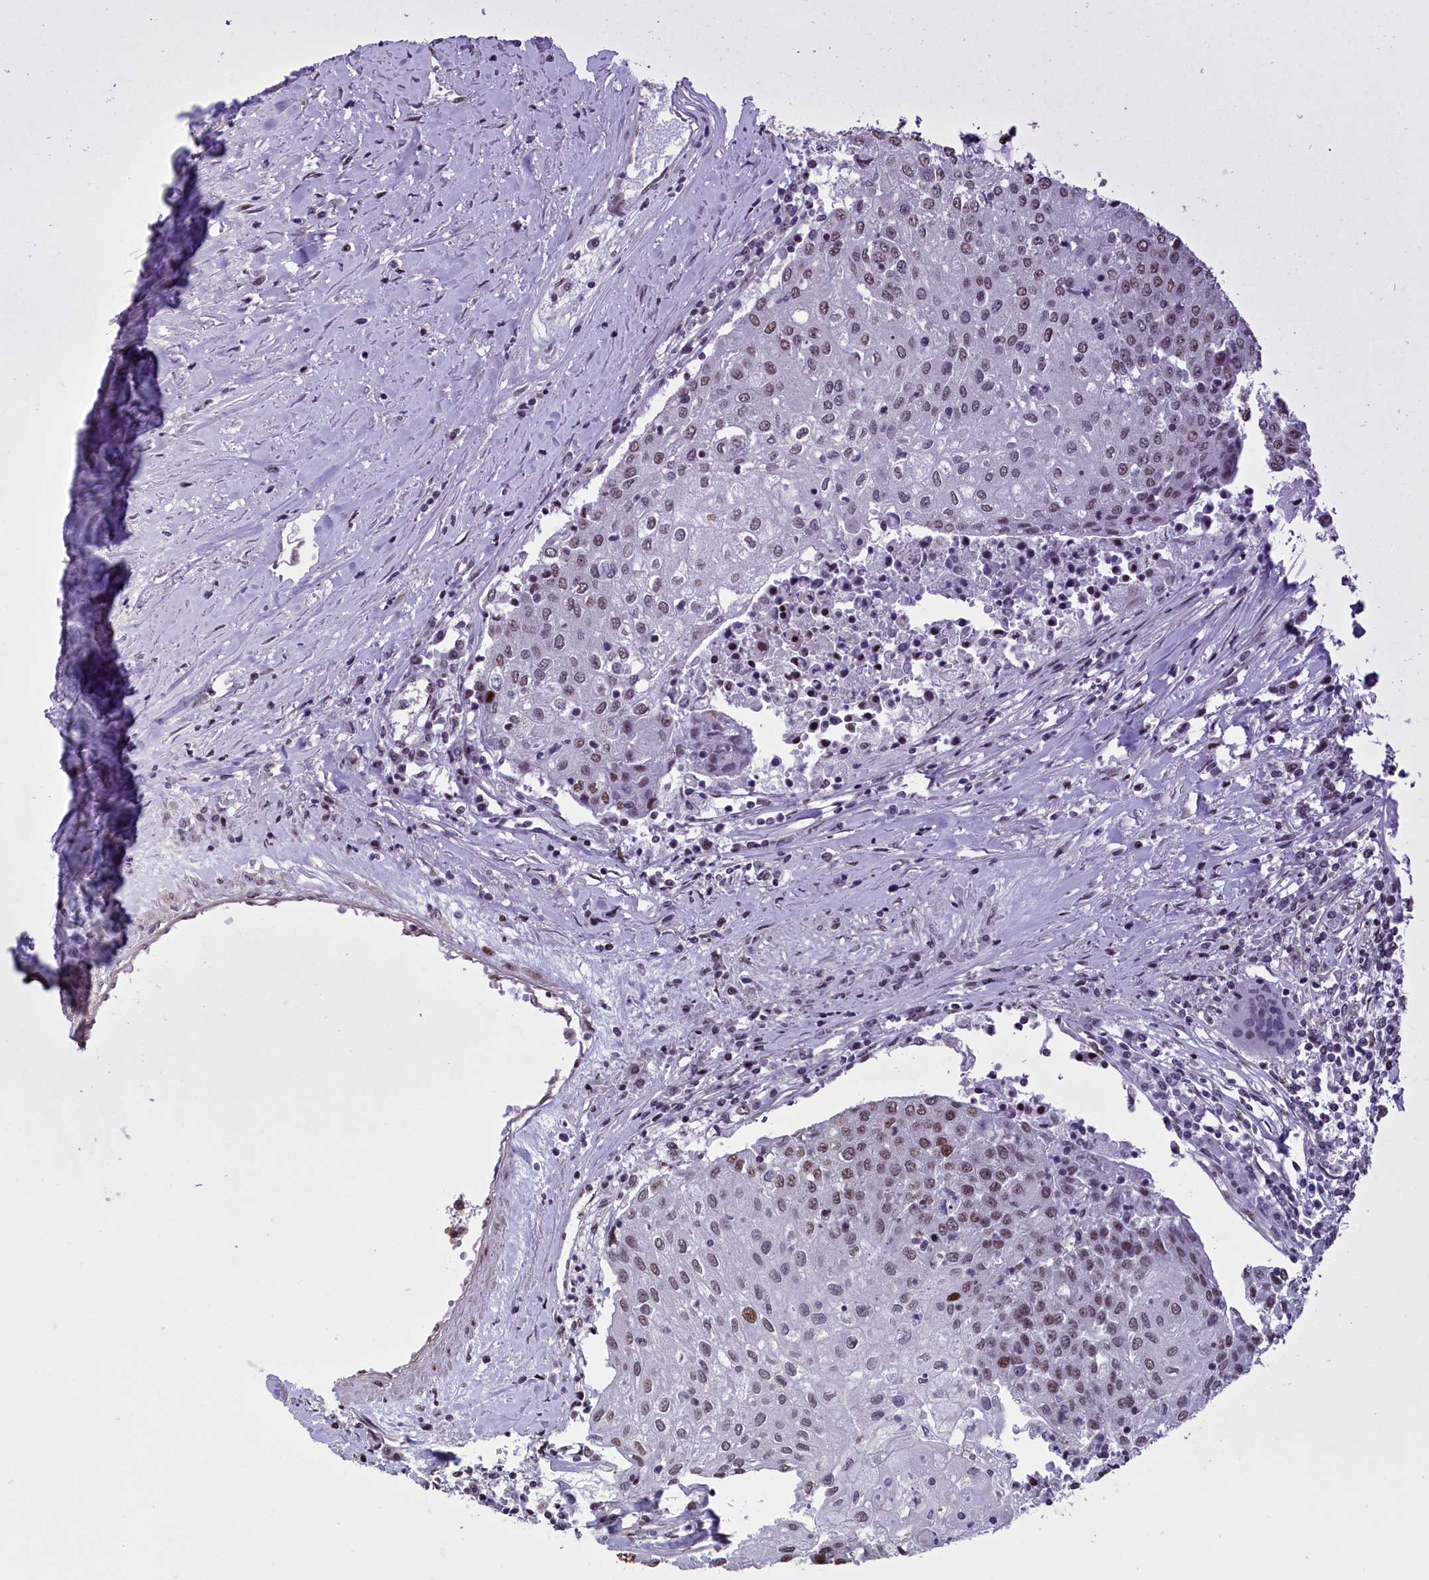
{"staining": {"intensity": "weak", "quantity": ">75%", "location": "nuclear"}, "tissue": "urothelial cancer", "cell_type": "Tumor cells", "image_type": "cancer", "snomed": [{"axis": "morphology", "description": "Urothelial carcinoma, High grade"}, {"axis": "topography", "description": "Urinary bladder"}], "caption": "A low amount of weak nuclear expression is appreciated in about >75% of tumor cells in urothelial cancer tissue.", "gene": "RELB", "patient": {"sex": "female", "age": 85}}